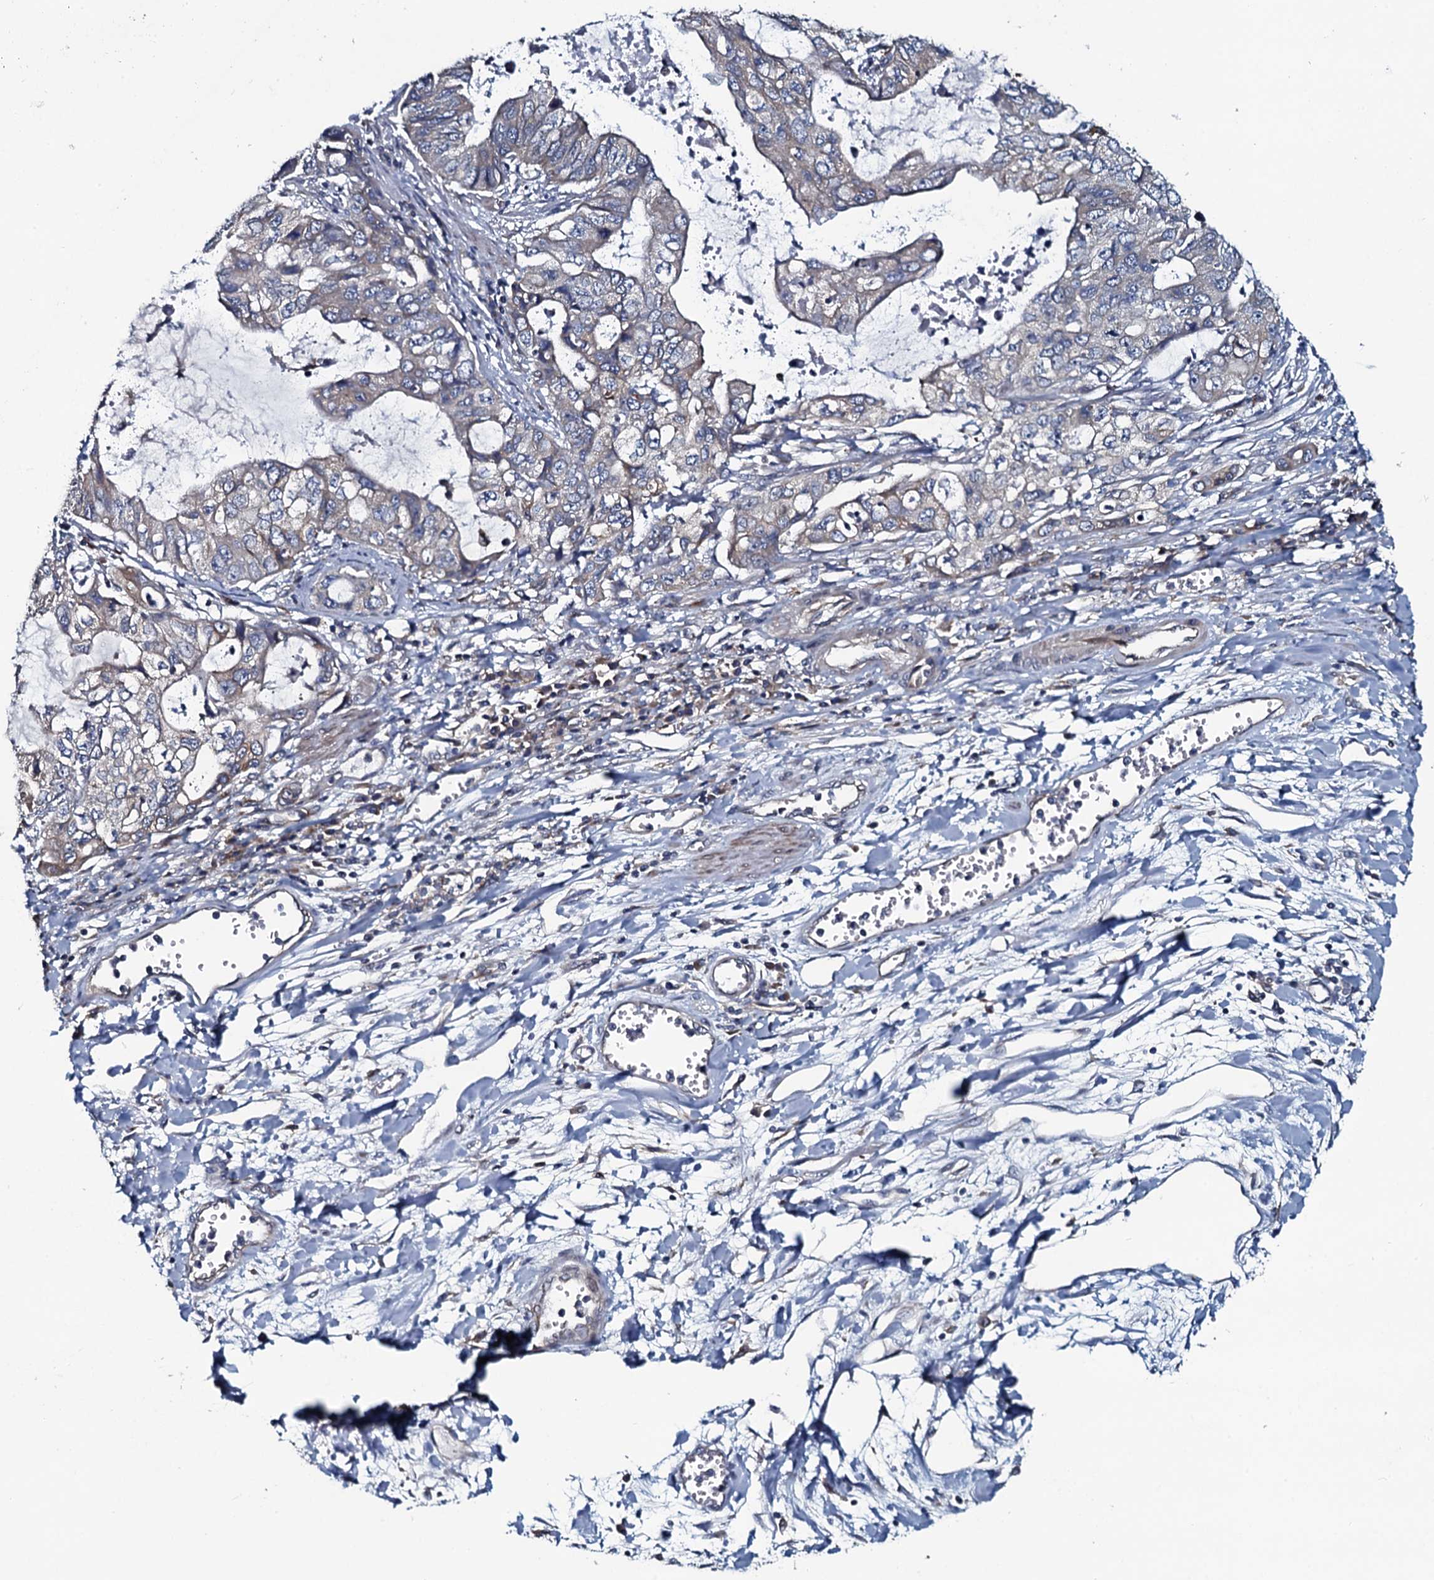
{"staining": {"intensity": "negative", "quantity": "none", "location": "none"}, "tissue": "stomach cancer", "cell_type": "Tumor cells", "image_type": "cancer", "snomed": [{"axis": "morphology", "description": "Adenocarcinoma, NOS"}, {"axis": "topography", "description": "Stomach, upper"}], "caption": "Tumor cells show no significant protein staining in adenocarcinoma (stomach).", "gene": "TMEM151A", "patient": {"sex": "female", "age": 52}}